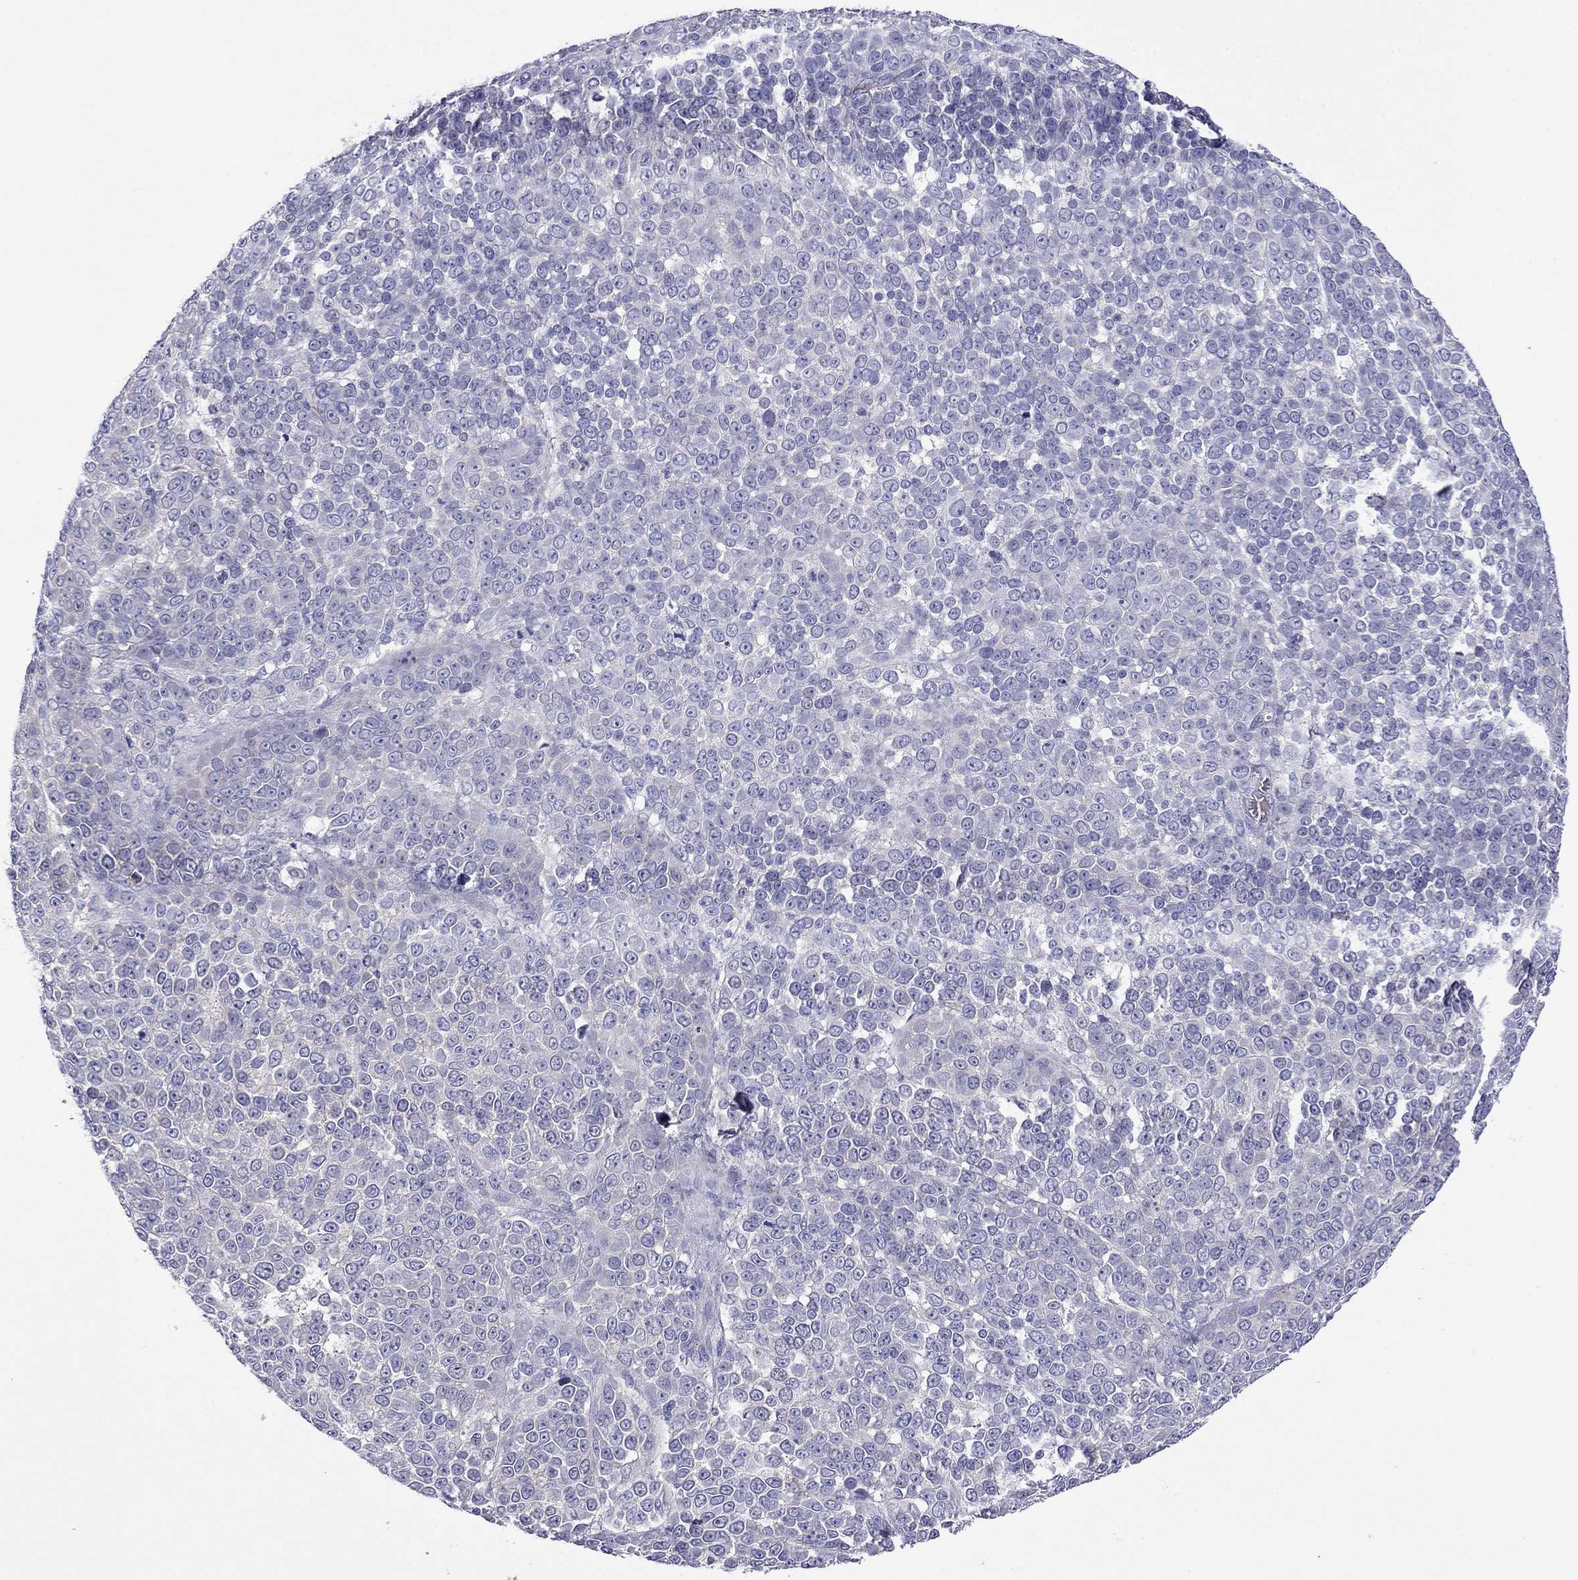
{"staining": {"intensity": "negative", "quantity": "none", "location": "none"}, "tissue": "melanoma", "cell_type": "Tumor cells", "image_type": "cancer", "snomed": [{"axis": "morphology", "description": "Malignant melanoma, NOS"}, {"axis": "topography", "description": "Skin"}], "caption": "This is a image of IHC staining of malignant melanoma, which shows no staining in tumor cells.", "gene": "STAR", "patient": {"sex": "female", "age": 95}}